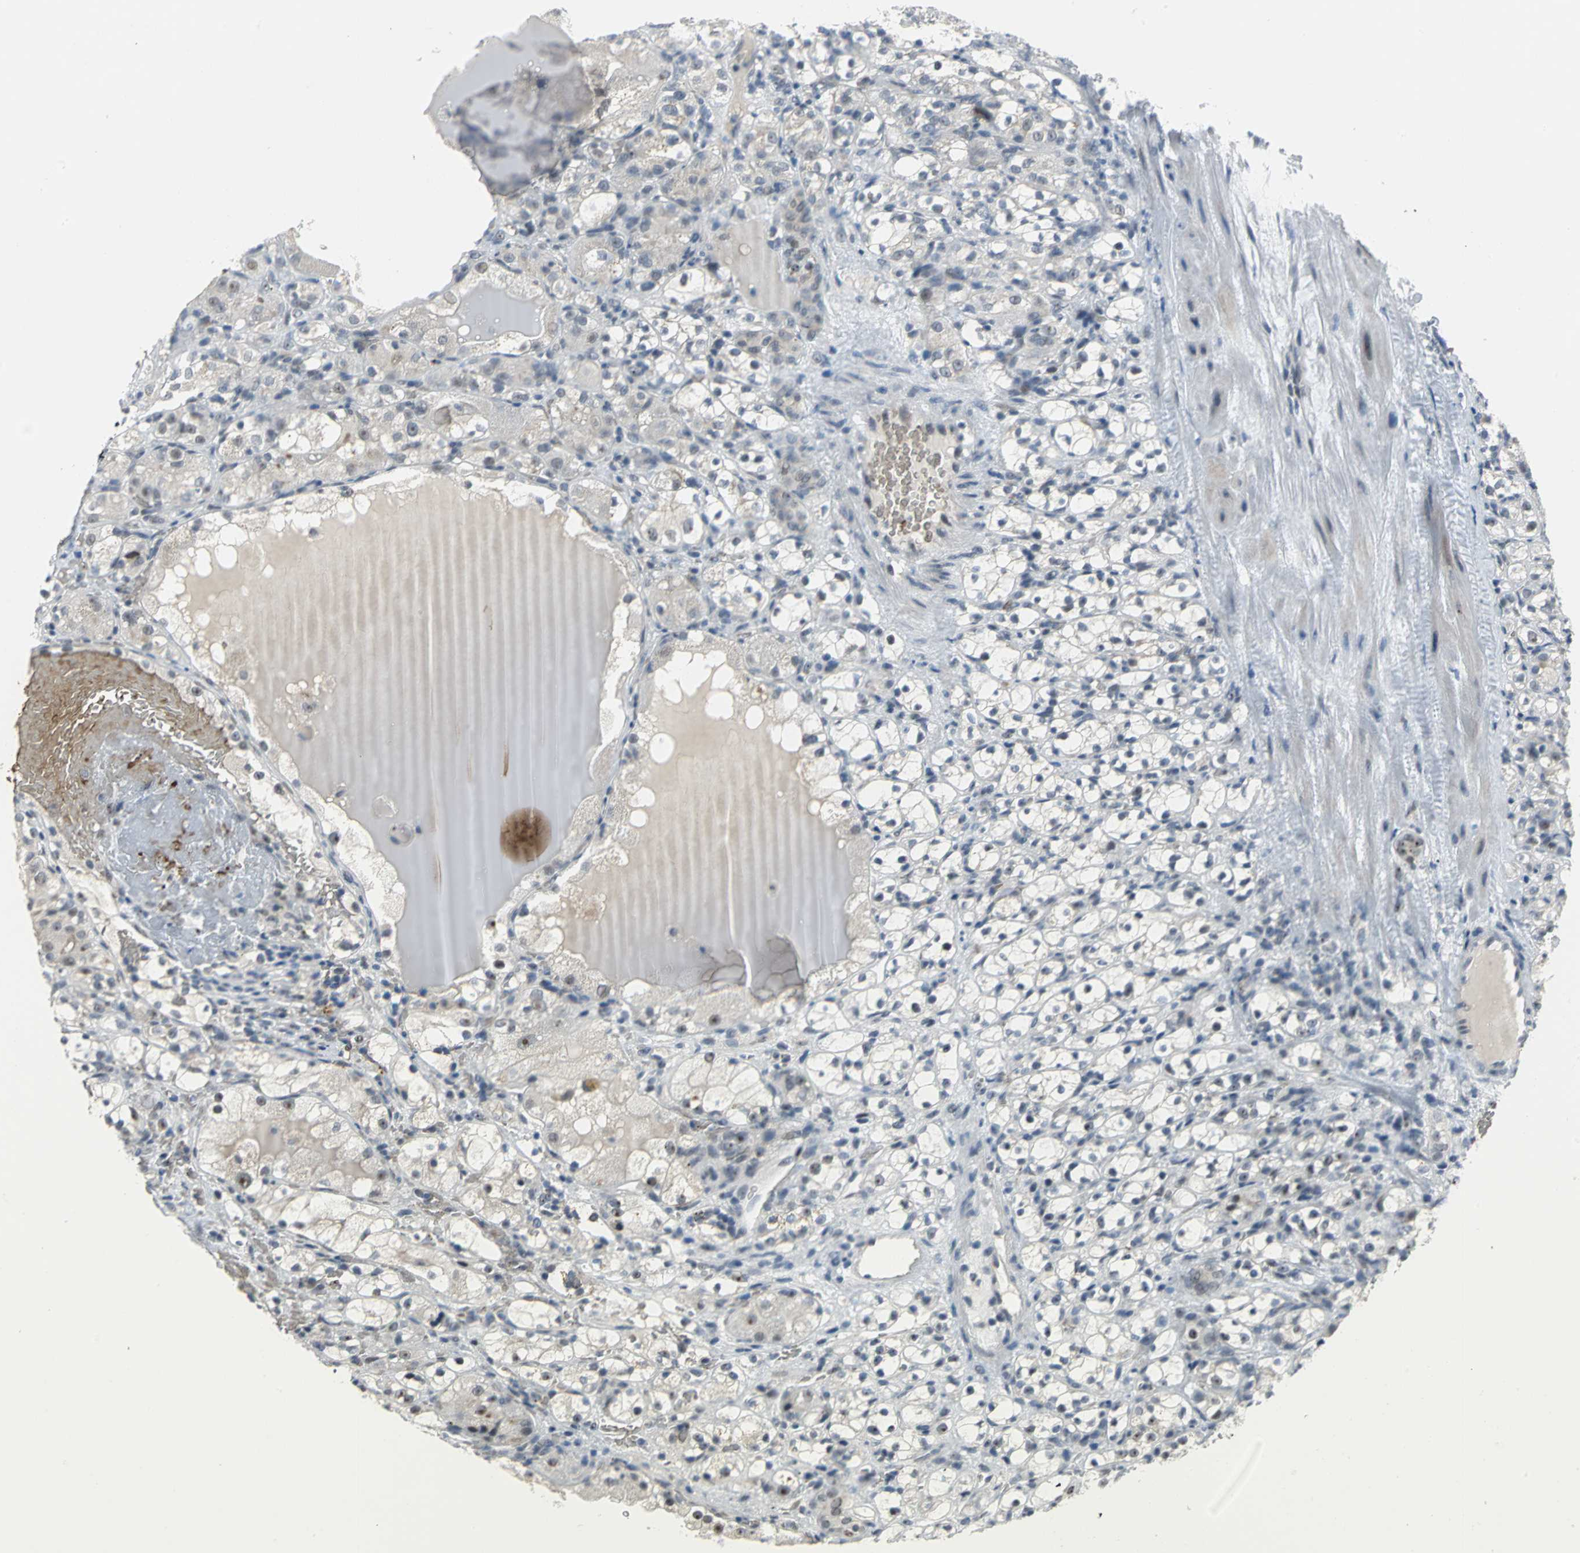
{"staining": {"intensity": "weak", "quantity": "25%-75%", "location": "nuclear"}, "tissue": "renal cancer", "cell_type": "Tumor cells", "image_type": "cancer", "snomed": [{"axis": "morphology", "description": "Normal tissue, NOS"}, {"axis": "morphology", "description": "Adenocarcinoma, NOS"}, {"axis": "topography", "description": "Kidney"}], "caption": "Adenocarcinoma (renal) was stained to show a protein in brown. There is low levels of weak nuclear positivity in about 25%-75% of tumor cells. The protein of interest is stained brown, and the nuclei are stained in blue (DAB (3,3'-diaminobenzidine) IHC with brightfield microscopy, high magnification).", "gene": "GLI3", "patient": {"sex": "male", "age": 61}}